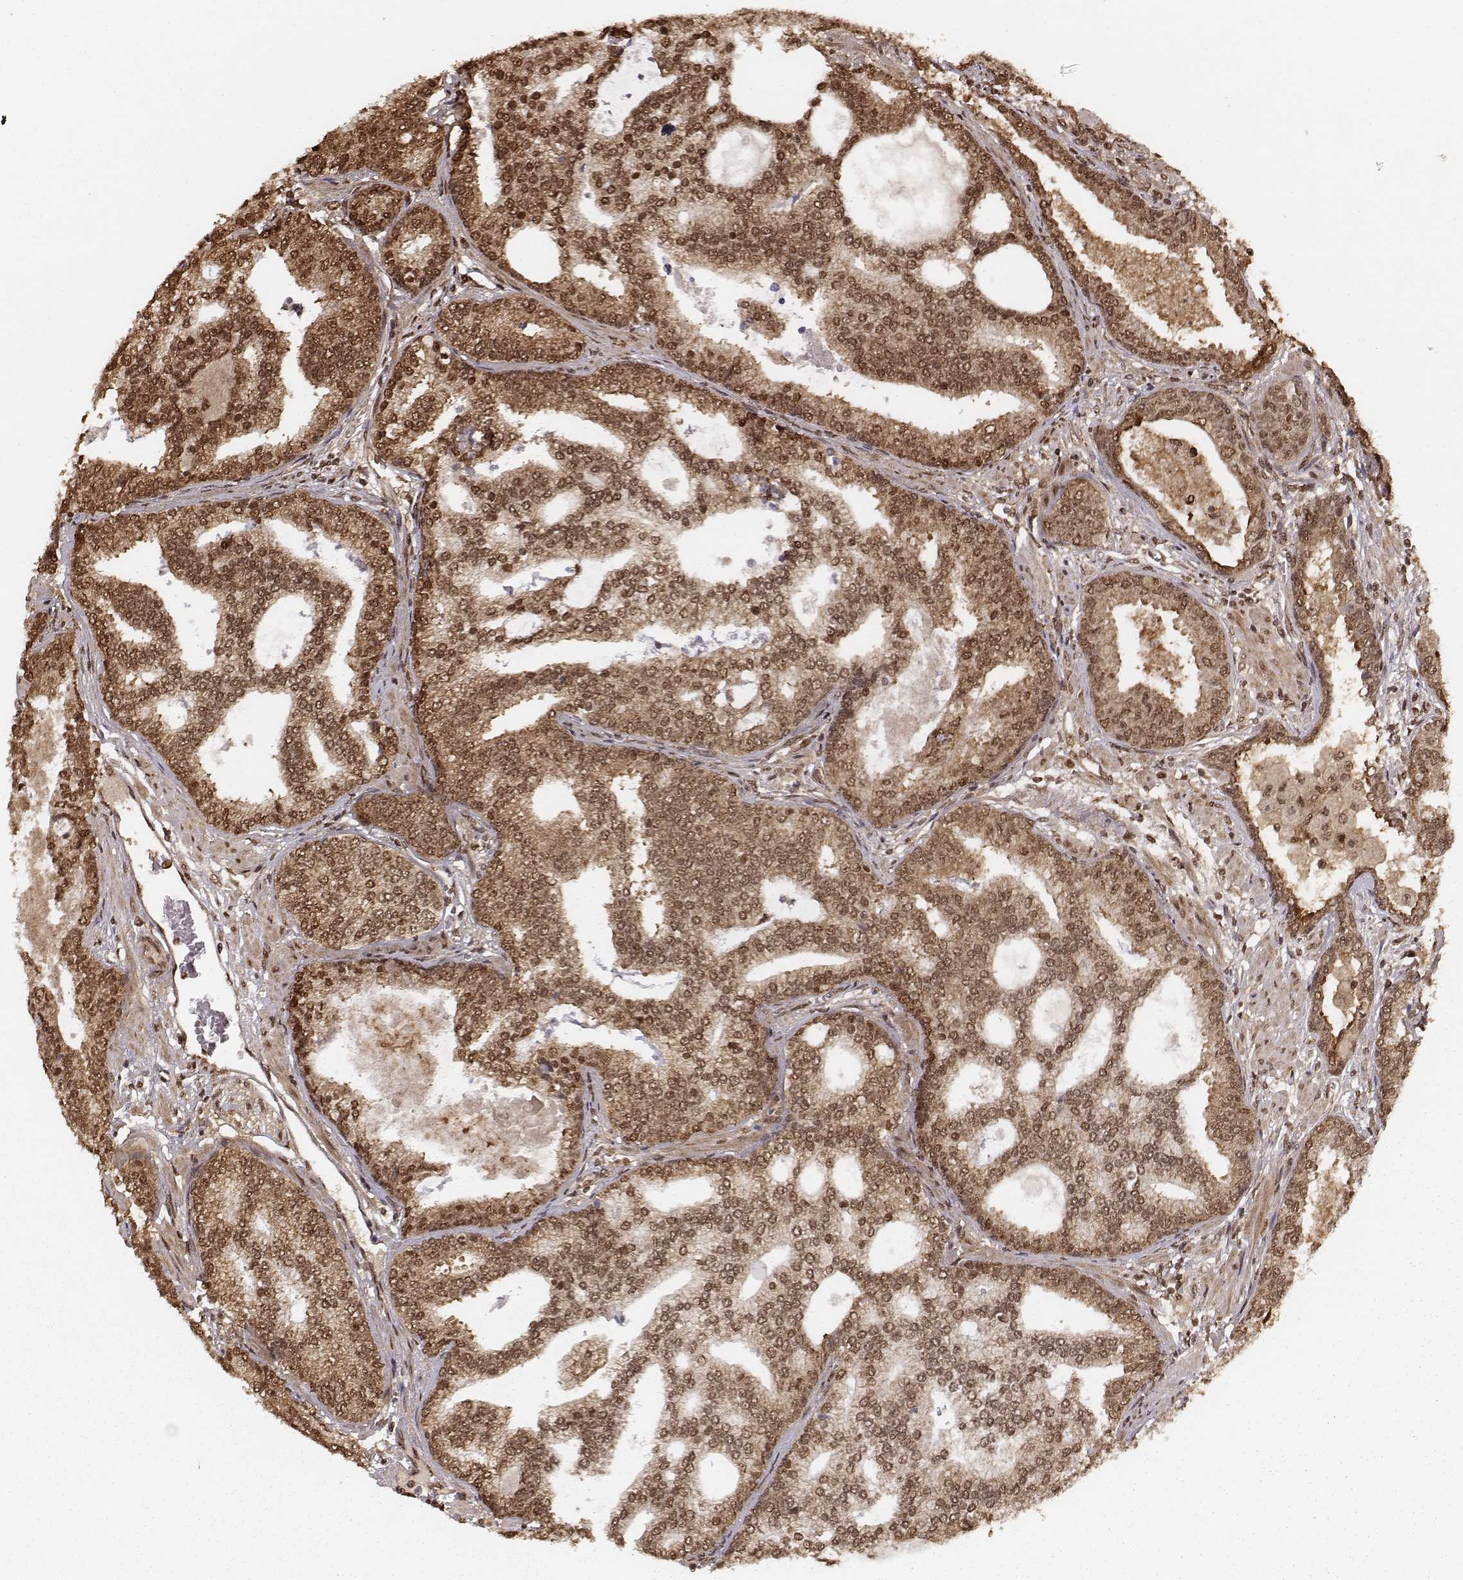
{"staining": {"intensity": "moderate", "quantity": ">75%", "location": "cytoplasmic/membranous,nuclear"}, "tissue": "prostate cancer", "cell_type": "Tumor cells", "image_type": "cancer", "snomed": [{"axis": "morphology", "description": "Adenocarcinoma, NOS"}, {"axis": "topography", "description": "Prostate"}], "caption": "Tumor cells exhibit medium levels of moderate cytoplasmic/membranous and nuclear expression in approximately >75% of cells in human adenocarcinoma (prostate).", "gene": "NFX1", "patient": {"sex": "male", "age": 64}}